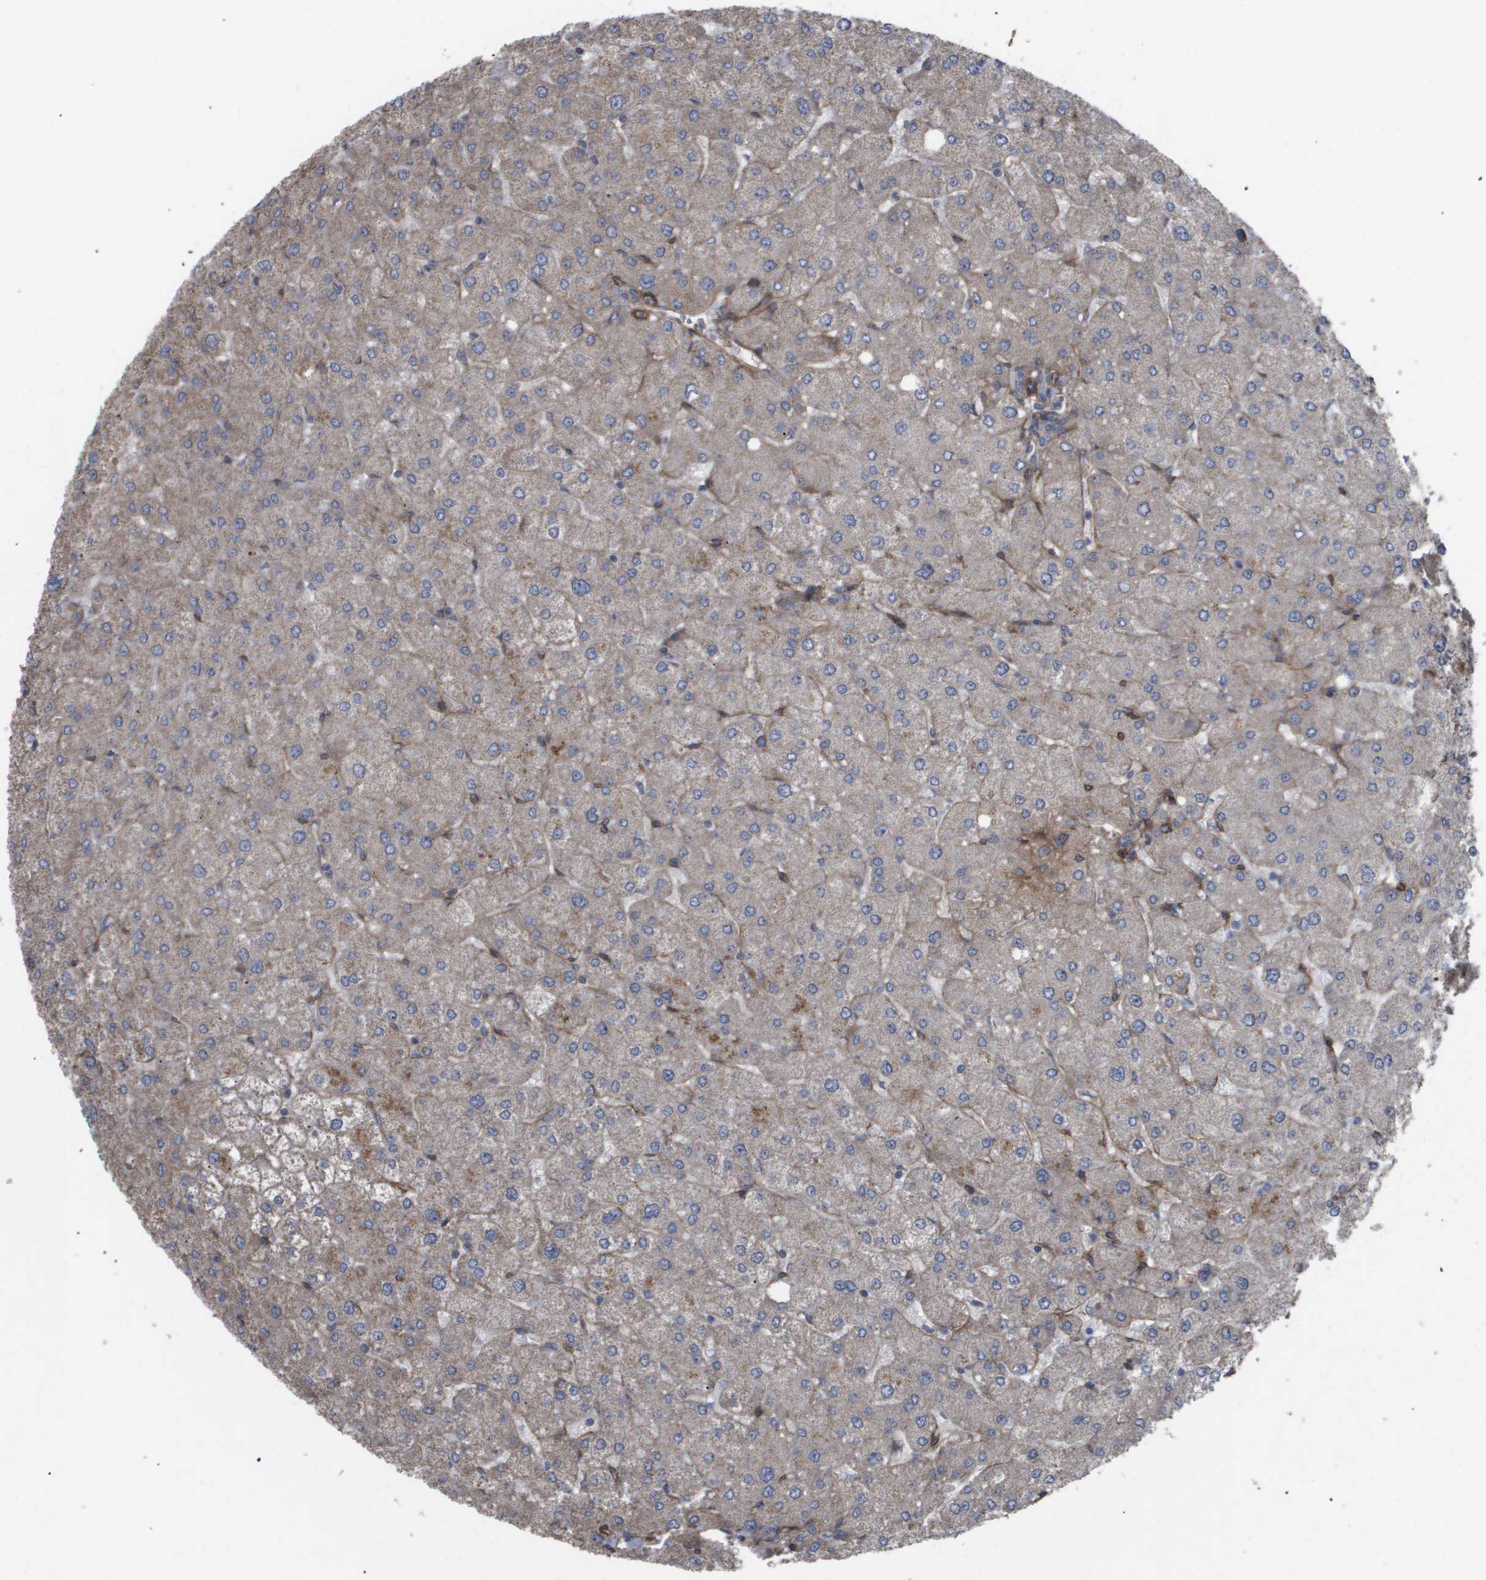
{"staining": {"intensity": "weak", "quantity": ">75%", "location": "cytoplasmic/membranous"}, "tissue": "liver", "cell_type": "Cholangiocytes", "image_type": "normal", "snomed": [{"axis": "morphology", "description": "Normal tissue, NOS"}, {"axis": "topography", "description": "Liver"}], "caption": "Liver stained with a brown dye displays weak cytoplasmic/membranous positive staining in approximately >75% of cholangiocytes.", "gene": "TNS1", "patient": {"sex": "male", "age": 55}}